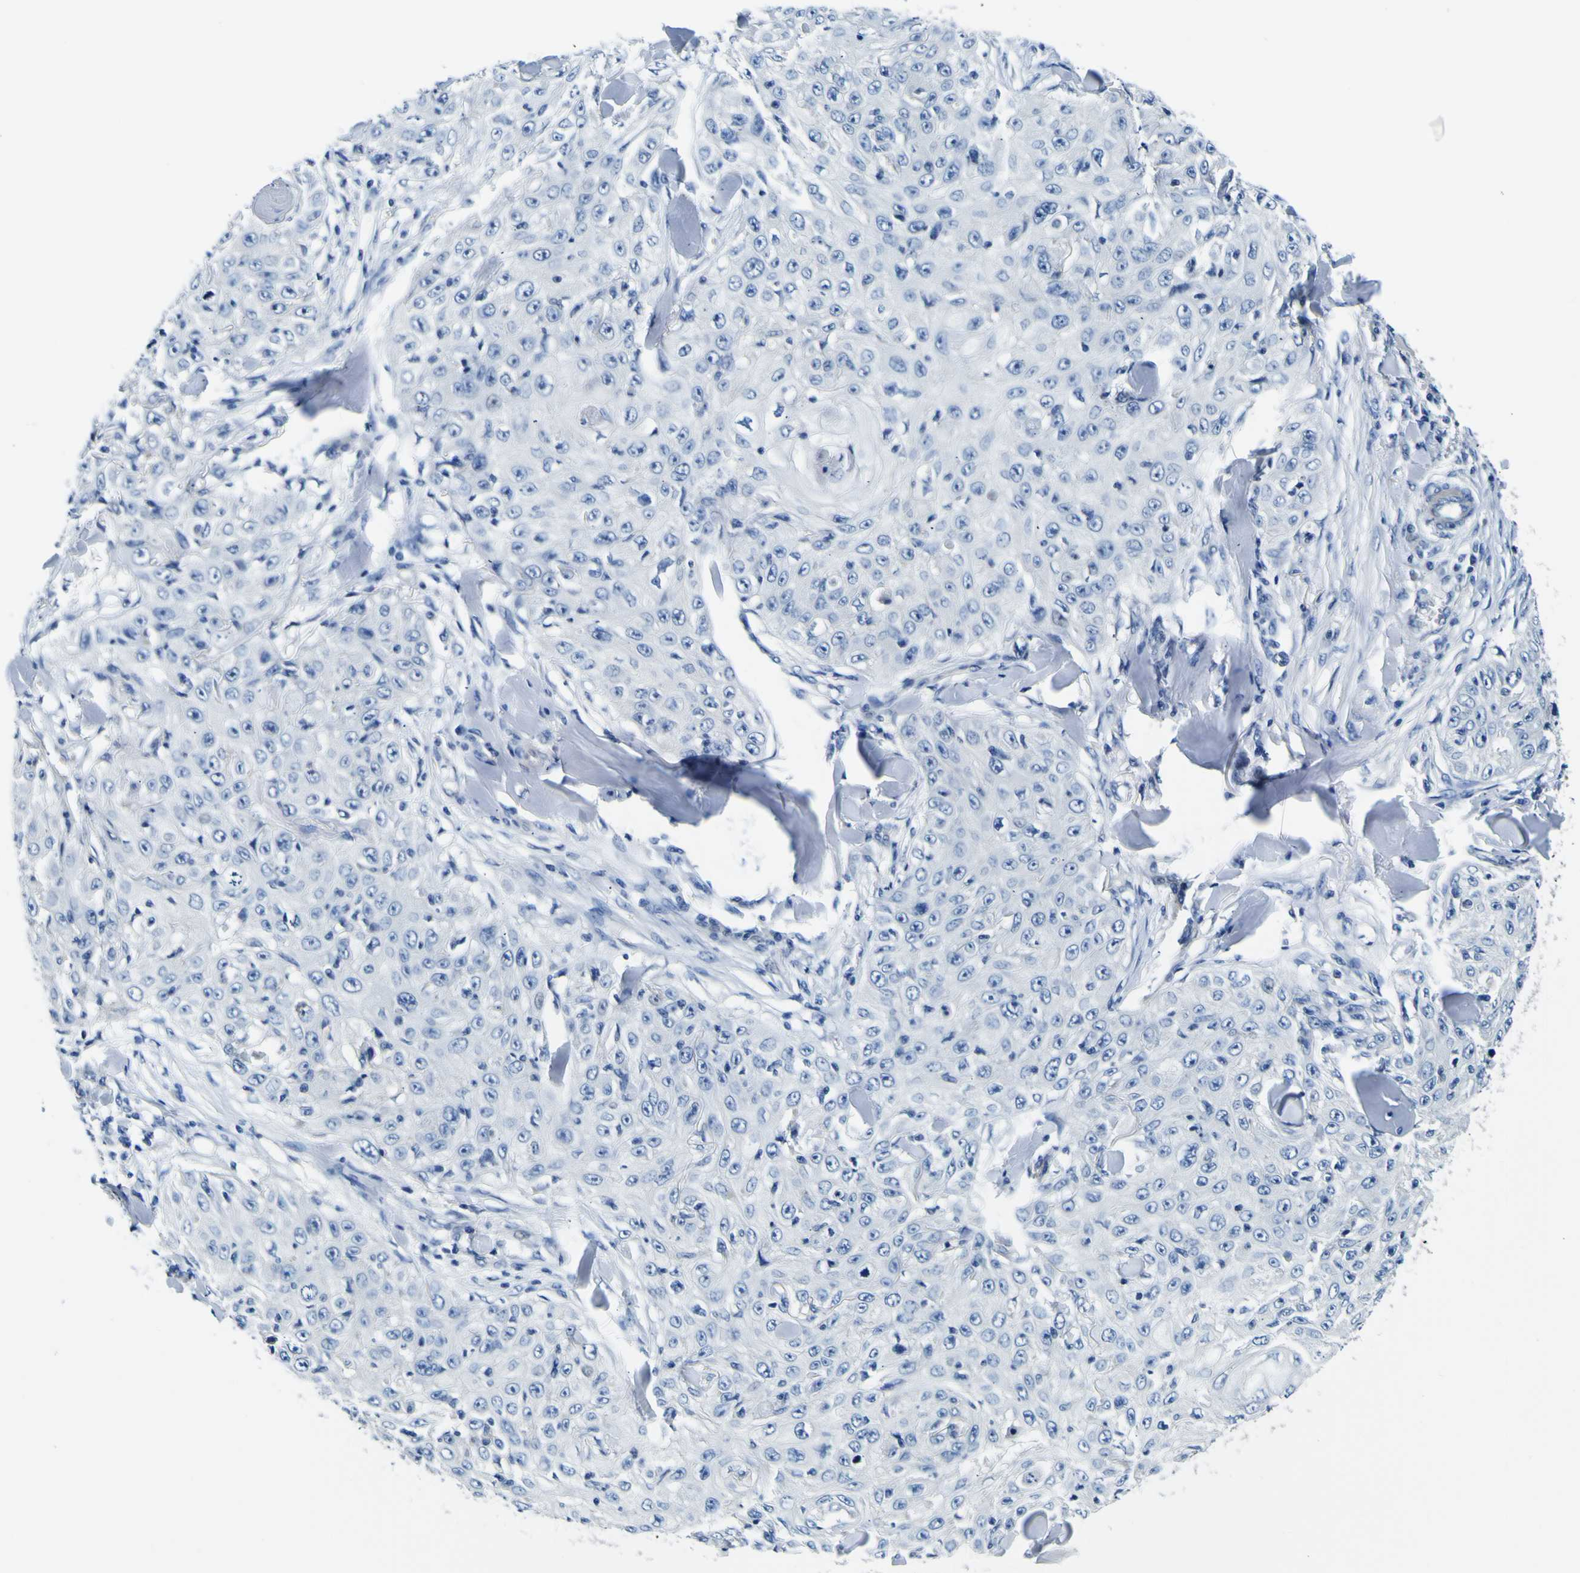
{"staining": {"intensity": "negative", "quantity": "none", "location": "none"}, "tissue": "skin cancer", "cell_type": "Tumor cells", "image_type": "cancer", "snomed": [{"axis": "morphology", "description": "Squamous cell carcinoma, NOS"}, {"axis": "topography", "description": "Skin"}], "caption": "The histopathology image displays no staining of tumor cells in skin squamous cell carcinoma.", "gene": "ADGRA2", "patient": {"sex": "male", "age": 86}}